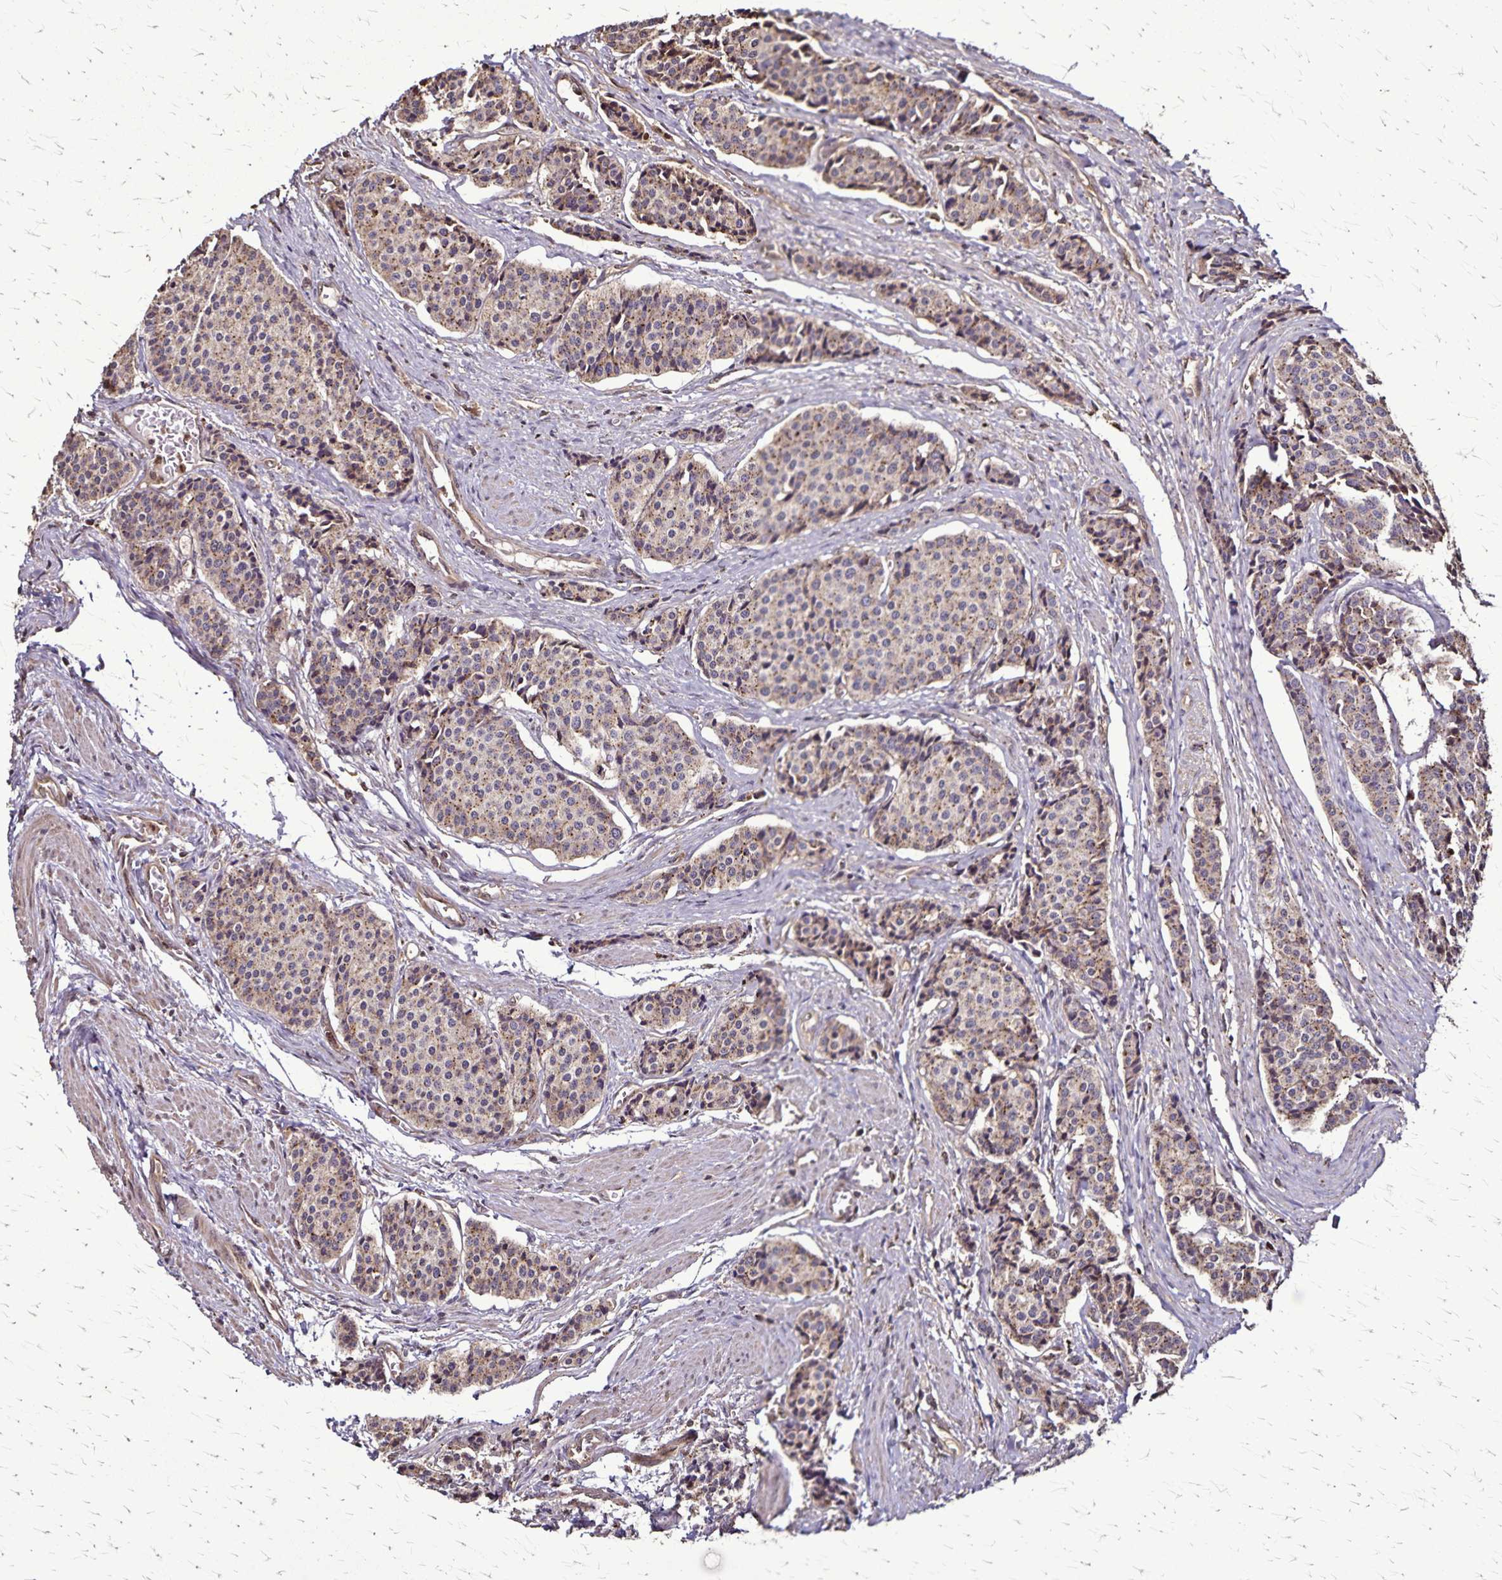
{"staining": {"intensity": "weak", "quantity": "25%-75%", "location": "cytoplasmic/membranous"}, "tissue": "carcinoid", "cell_type": "Tumor cells", "image_type": "cancer", "snomed": [{"axis": "morphology", "description": "Carcinoid, malignant, NOS"}, {"axis": "topography", "description": "Small intestine"}], "caption": "Immunohistochemical staining of human malignant carcinoid shows low levels of weak cytoplasmic/membranous protein expression in about 25%-75% of tumor cells.", "gene": "CHMP1B", "patient": {"sex": "male", "age": 73}}